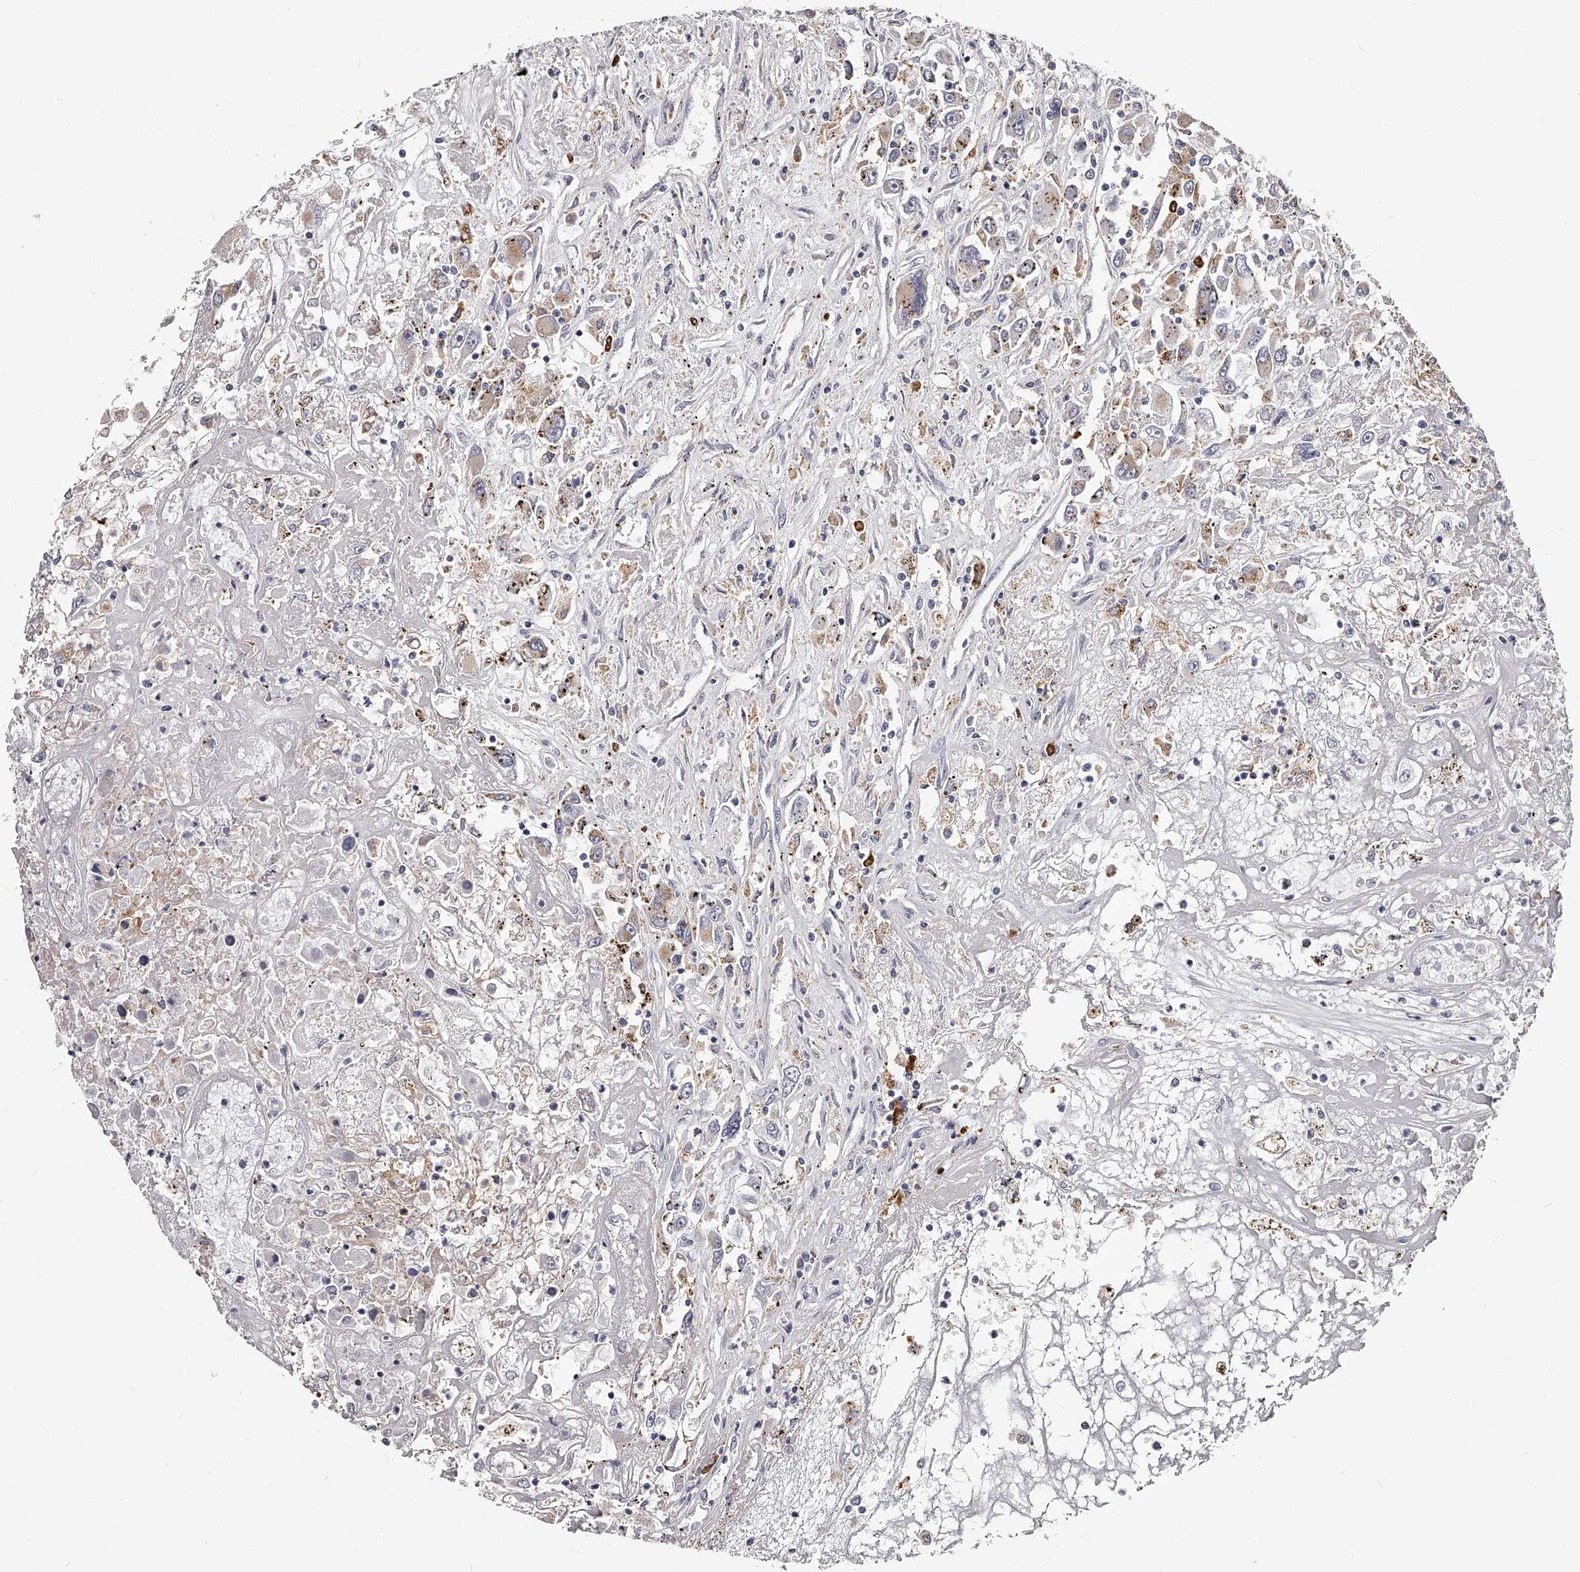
{"staining": {"intensity": "weak", "quantity": "<25%", "location": "cytoplasmic/membranous"}, "tissue": "renal cancer", "cell_type": "Tumor cells", "image_type": "cancer", "snomed": [{"axis": "morphology", "description": "Adenocarcinoma, NOS"}, {"axis": "topography", "description": "Kidney"}], "caption": "The immunohistochemistry image has no significant expression in tumor cells of renal cancer tissue.", "gene": "PACSIN1", "patient": {"sex": "female", "age": 52}}